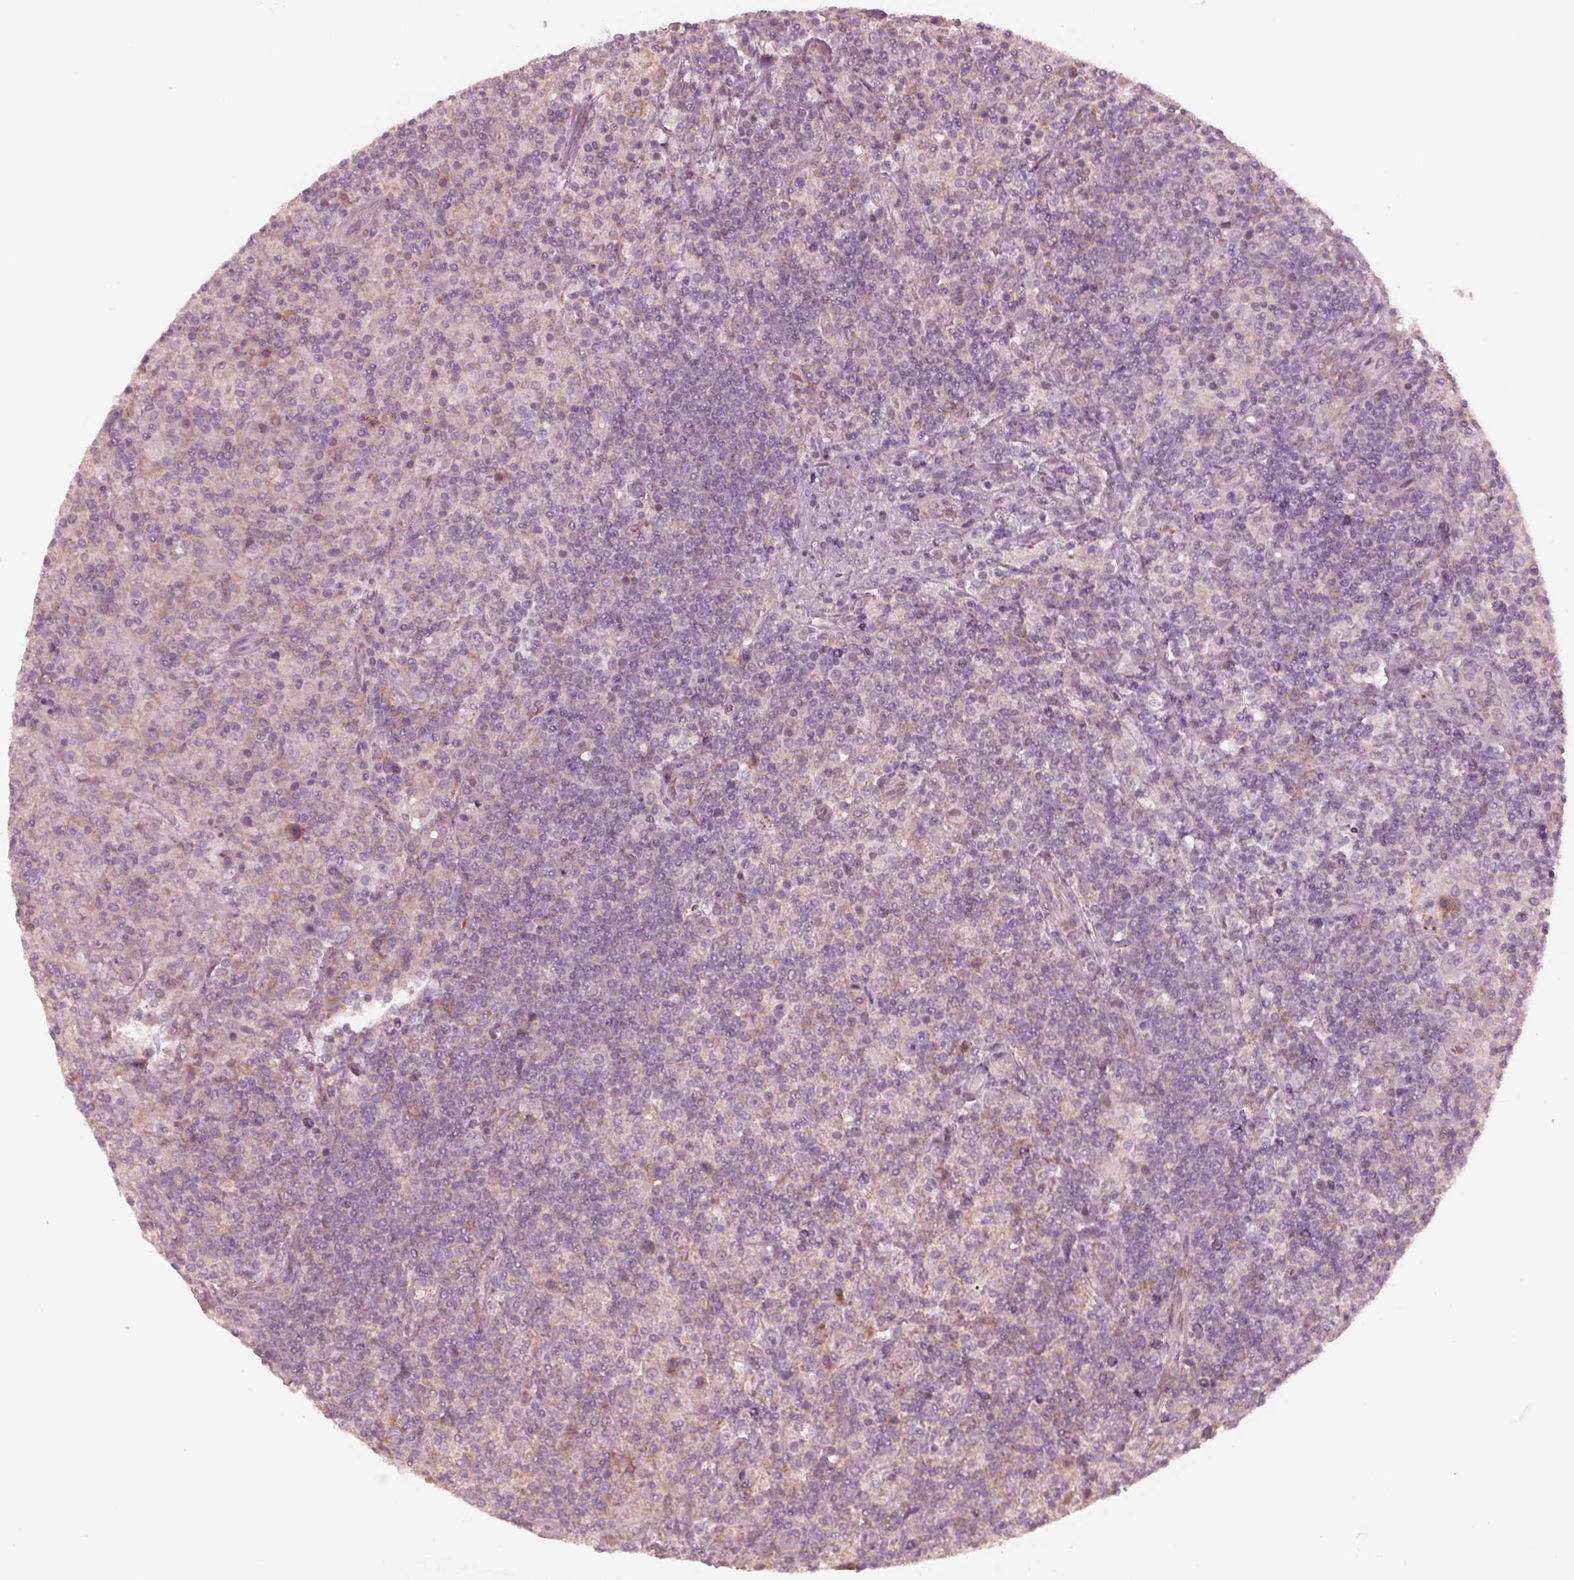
{"staining": {"intensity": "negative", "quantity": "none", "location": "none"}, "tissue": "lymphoma", "cell_type": "Tumor cells", "image_type": "cancer", "snomed": [{"axis": "morphology", "description": "Hodgkin's disease, NOS"}, {"axis": "topography", "description": "Lymph node"}], "caption": "Human lymphoma stained for a protein using immunohistochemistry (IHC) demonstrates no staining in tumor cells.", "gene": "RAB3C", "patient": {"sex": "male", "age": 70}}